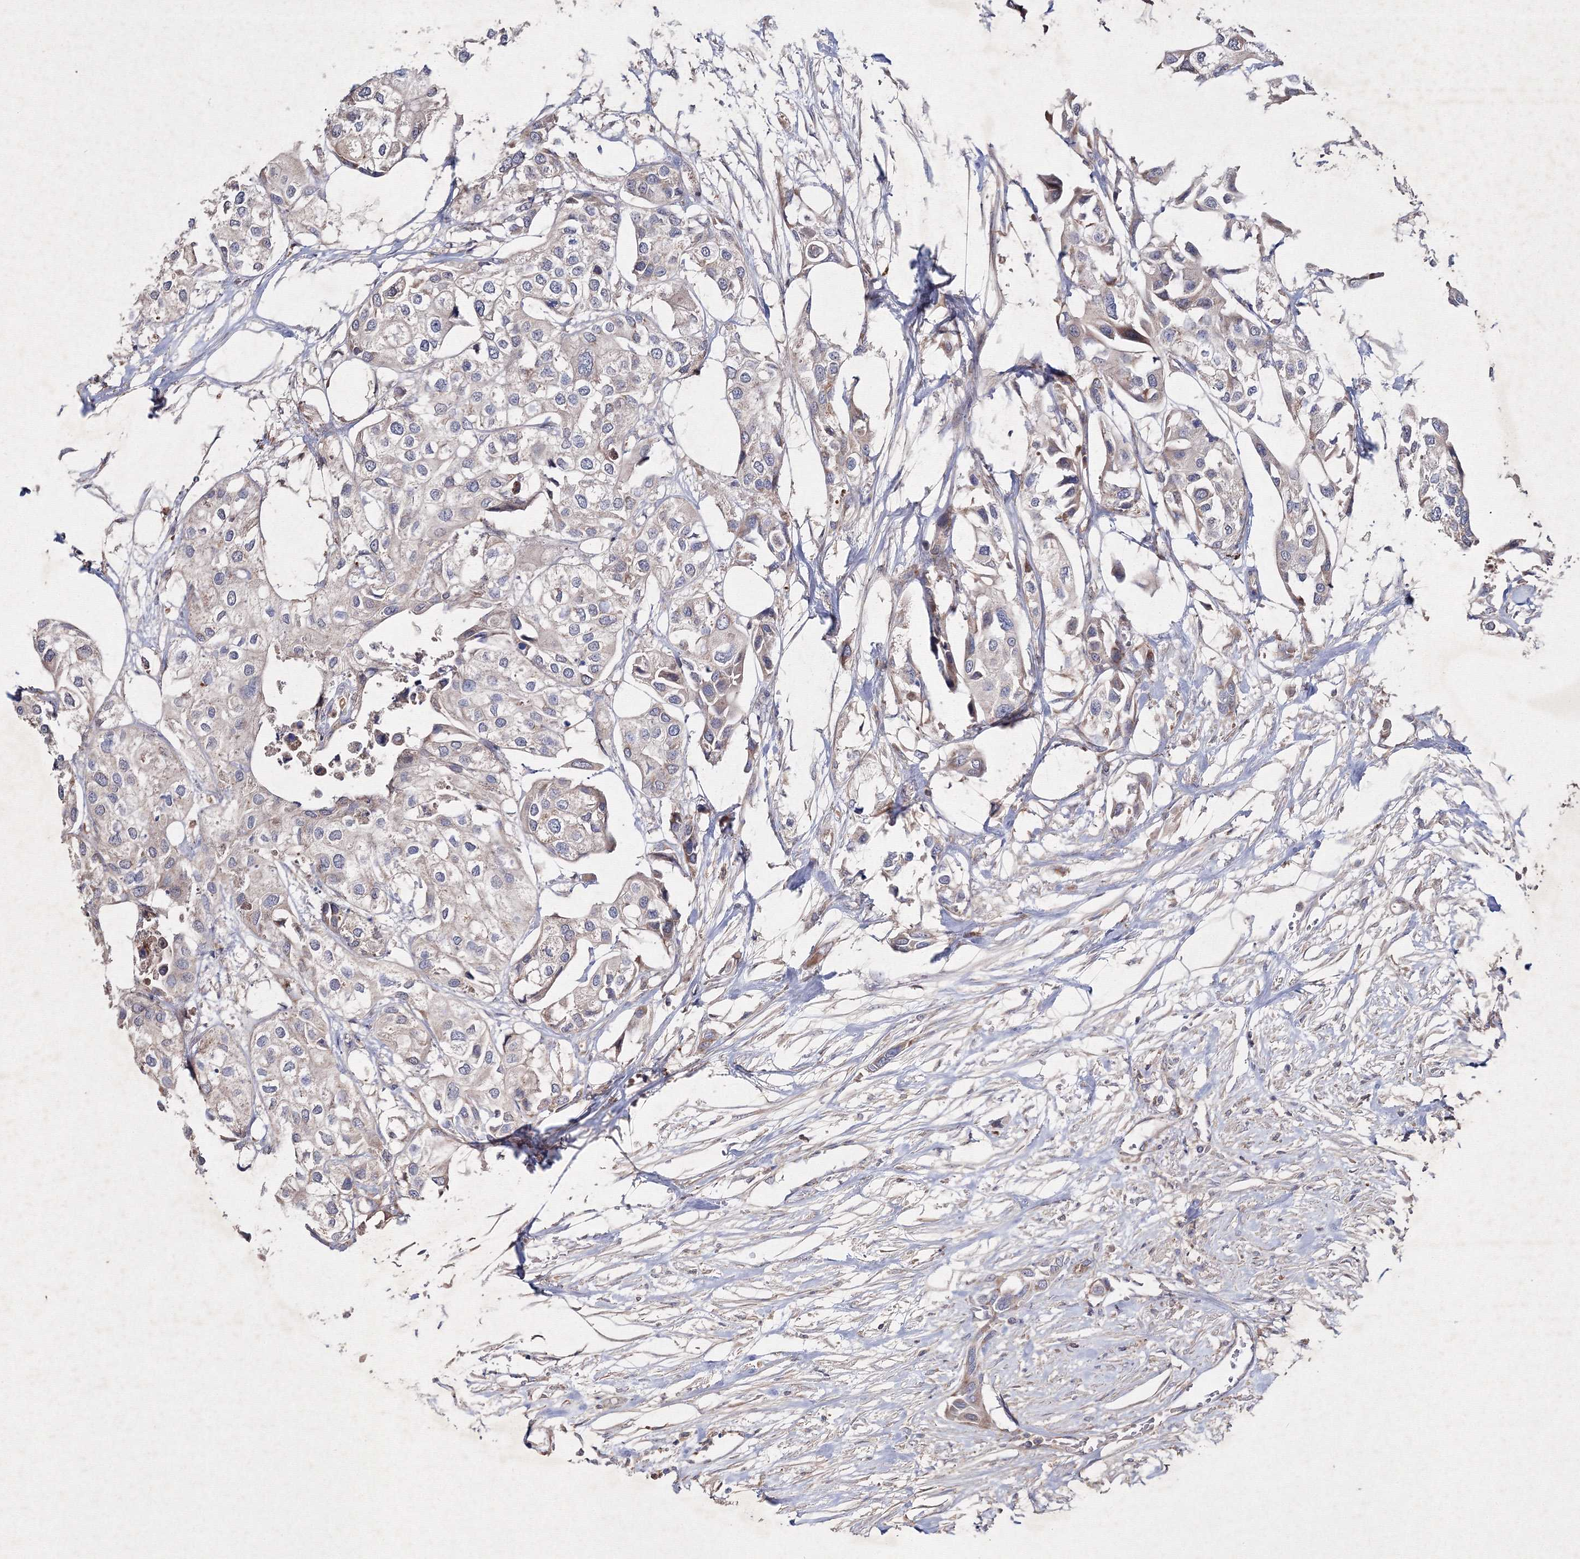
{"staining": {"intensity": "negative", "quantity": "none", "location": "none"}, "tissue": "urothelial cancer", "cell_type": "Tumor cells", "image_type": "cancer", "snomed": [{"axis": "morphology", "description": "Urothelial carcinoma, High grade"}, {"axis": "topography", "description": "Urinary bladder"}], "caption": "High power microscopy micrograph of an IHC image of urothelial cancer, revealing no significant staining in tumor cells.", "gene": "GFM1", "patient": {"sex": "male", "age": 64}}